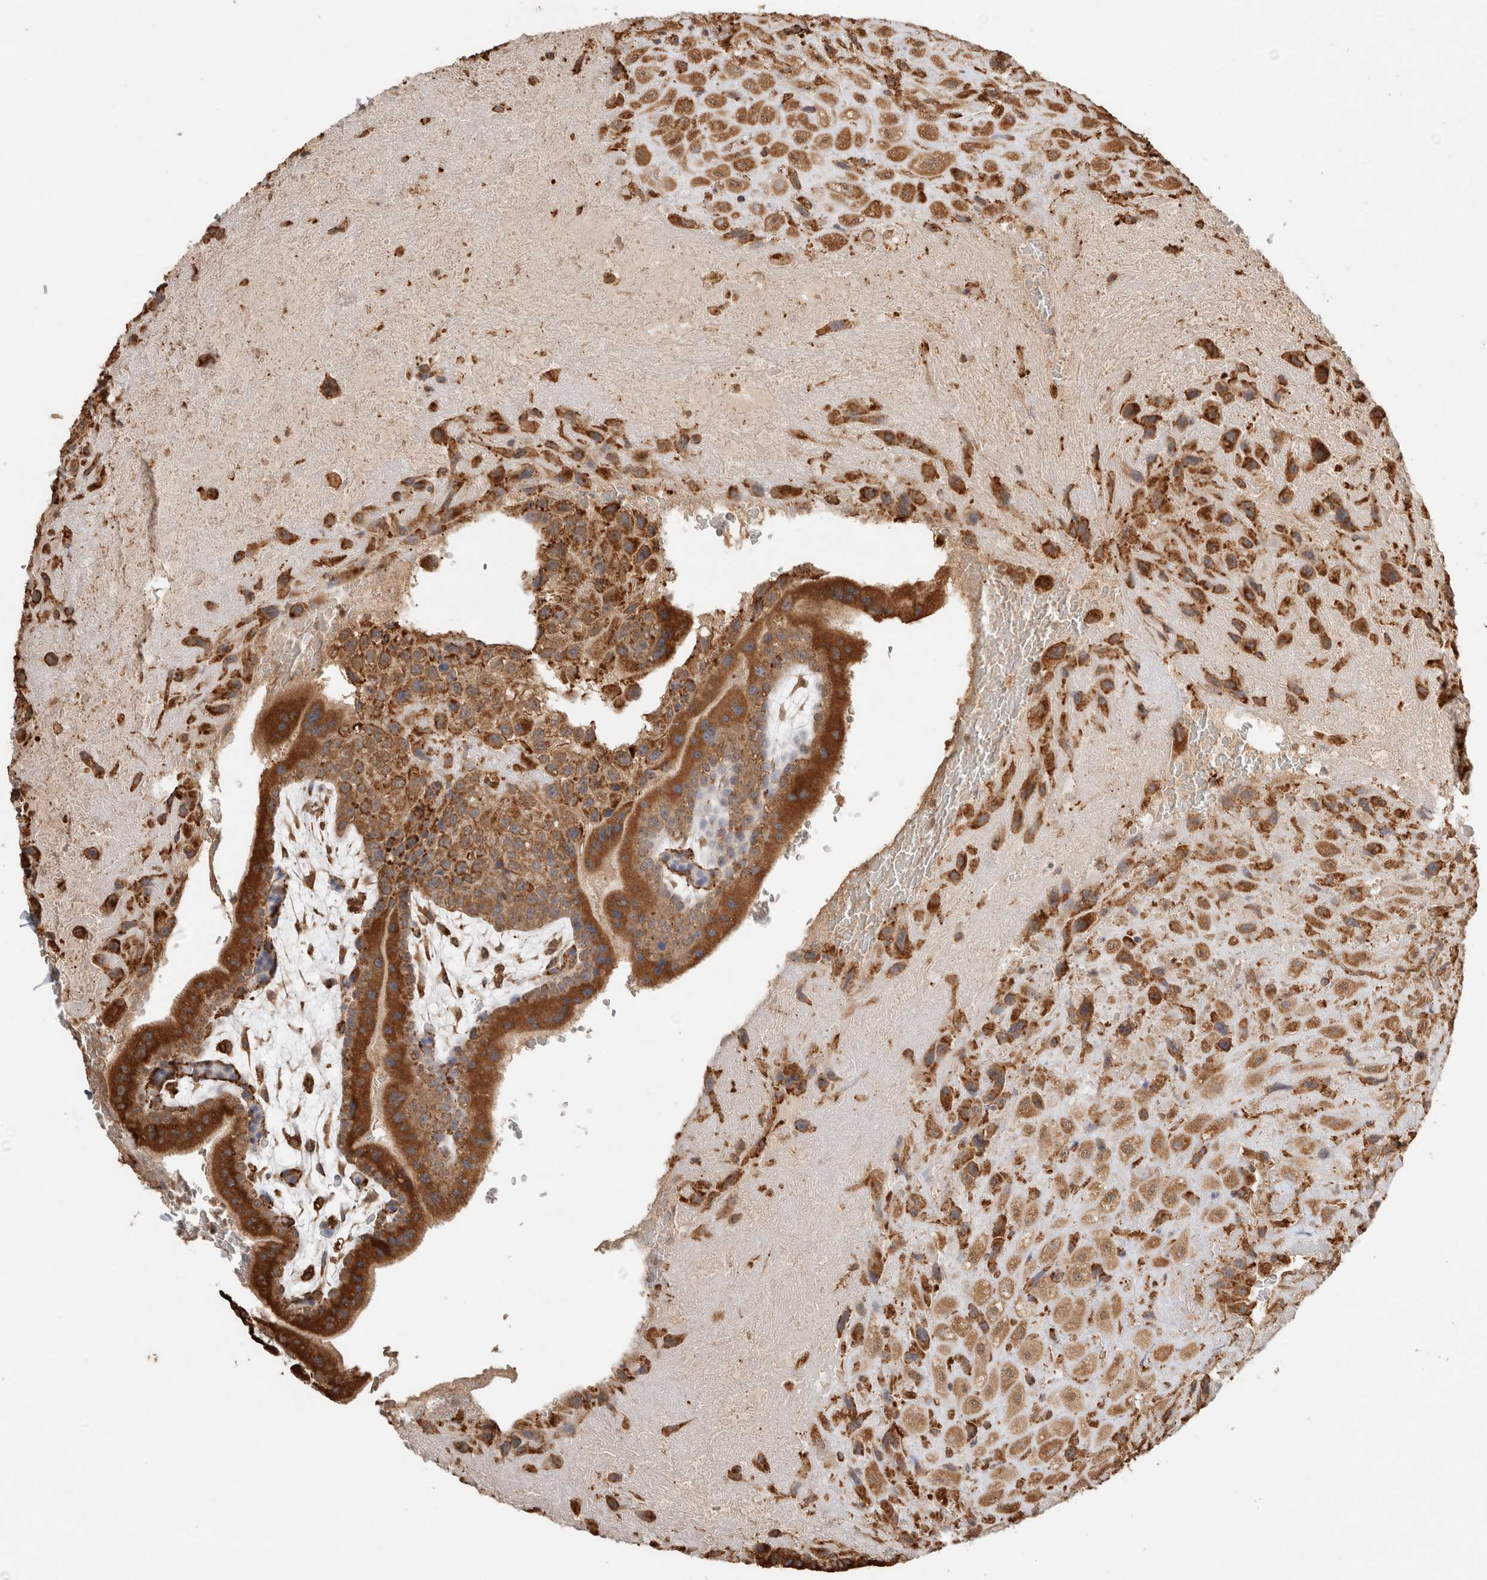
{"staining": {"intensity": "moderate", "quantity": ">75%", "location": "cytoplasmic/membranous"}, "tissue": "placenta", "cell_type": "Decidual cells", "image_type": "normal", "snomed": [{"axis": "morphology", "description": "Normal tissue, NOS"}, {"axis": "topography", "description": "Placenta"}], "caption": "Protein staining by IHC shows moderate cytoplasmic/membranous positivity in about >75% of decidual cells in unremarkable placenta. (DAB (3,3'-diaminobenzidine) IHC, brown staining for protein, blue staining for nuclei).", "gene": "ERAP1", "patient": {"sex": "female", "age": 35}}